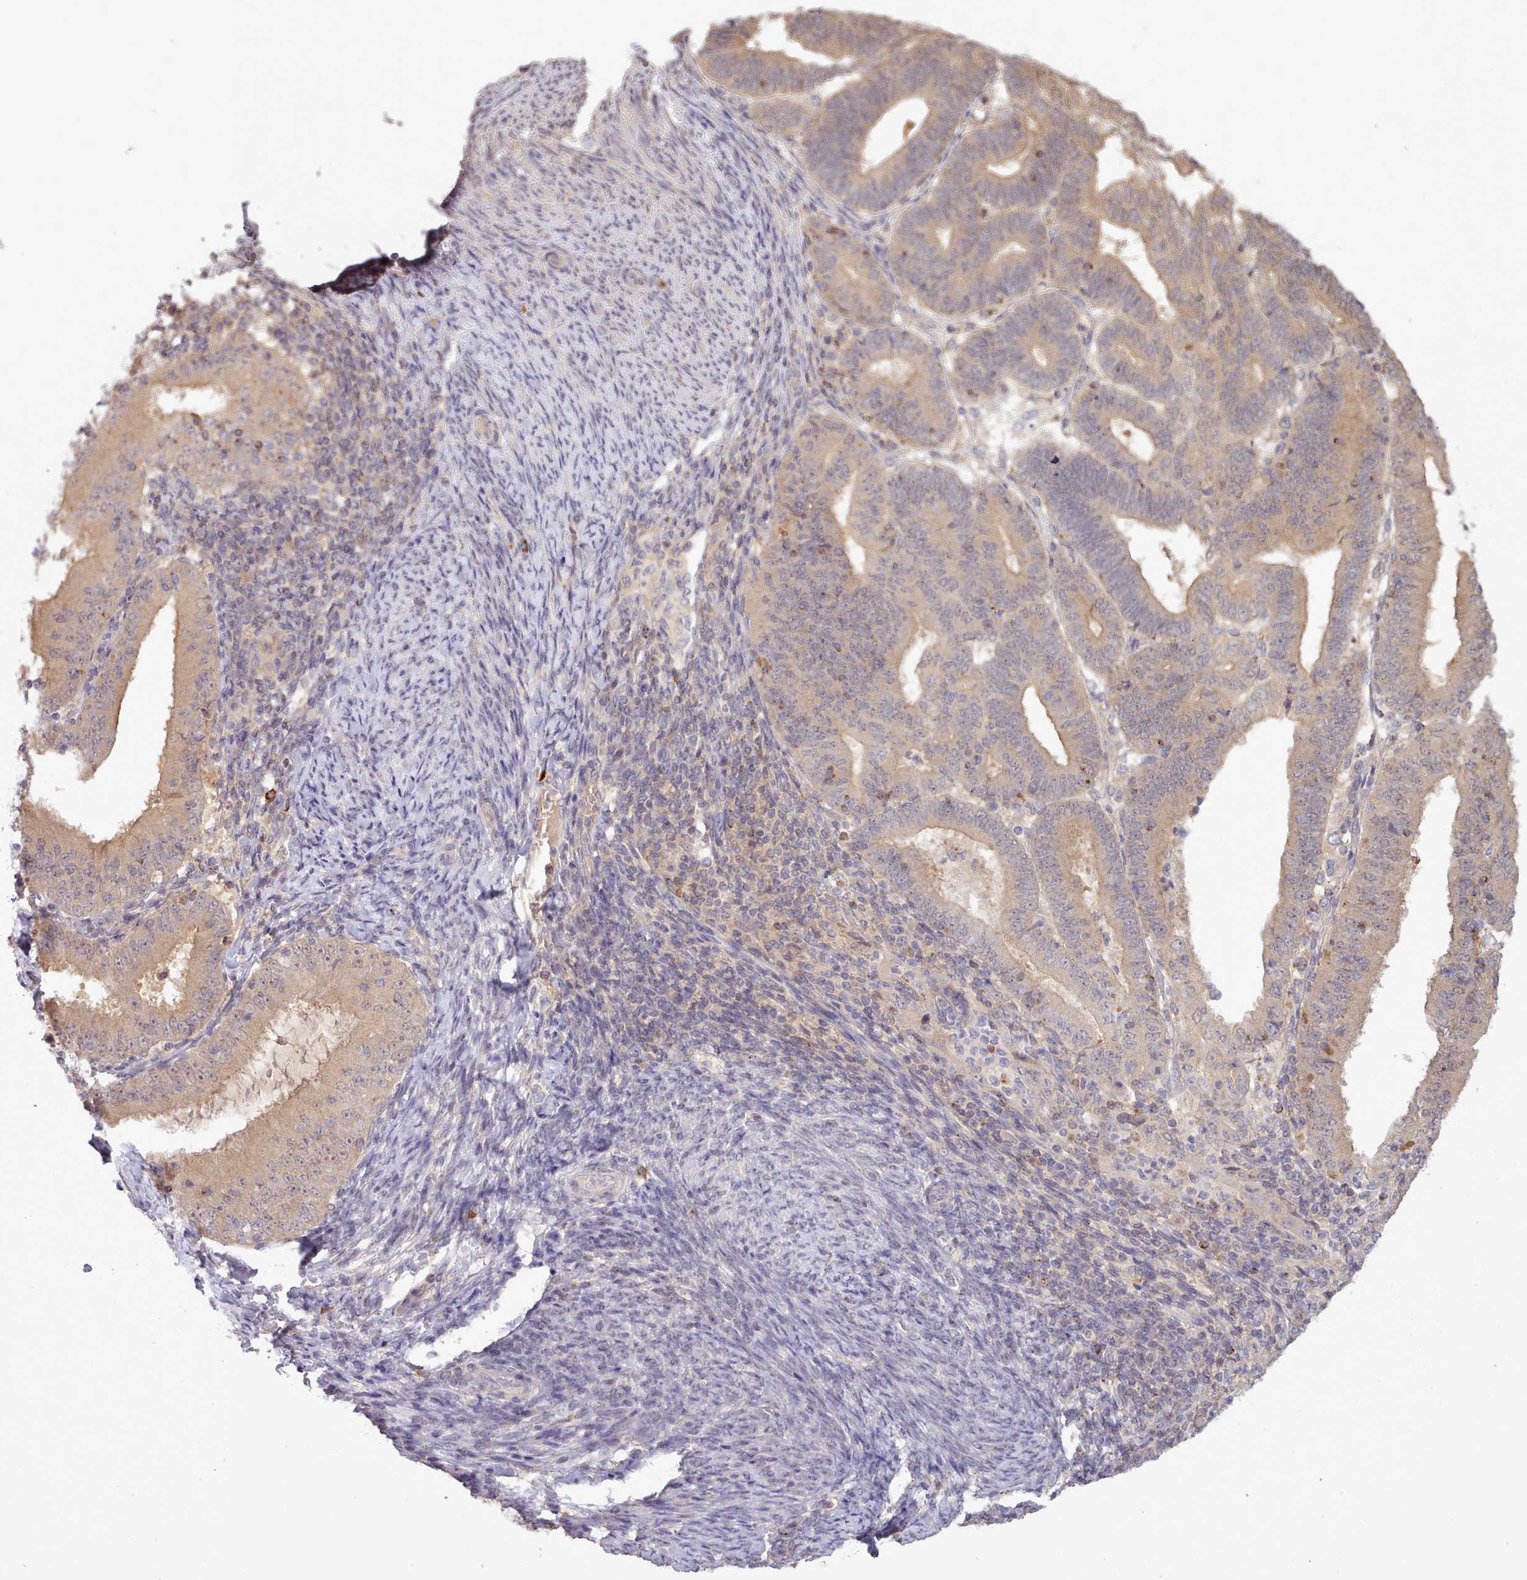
{"staining": {"intensity": "weak", "quantity": ">75%", "location": "cytoplasmic/membranous"}, "tissue": "endometrial cancer", "cell_type": "Tumor cells", "image_type": "cancer", "snomed": [{"axis": "morphology", "description": "Adenocarcinoma, NOS"}, {"axis": "topography", "description": "Endometrium"}], "caption": "Immunohistochemical staining of human endometrial cancer displays low levels of weak cytoplasmic/membranous positivity in approximately >75% of tumor cells.", "gene": "ARL17A", "patient": {"sex": "female", "age": 70}}